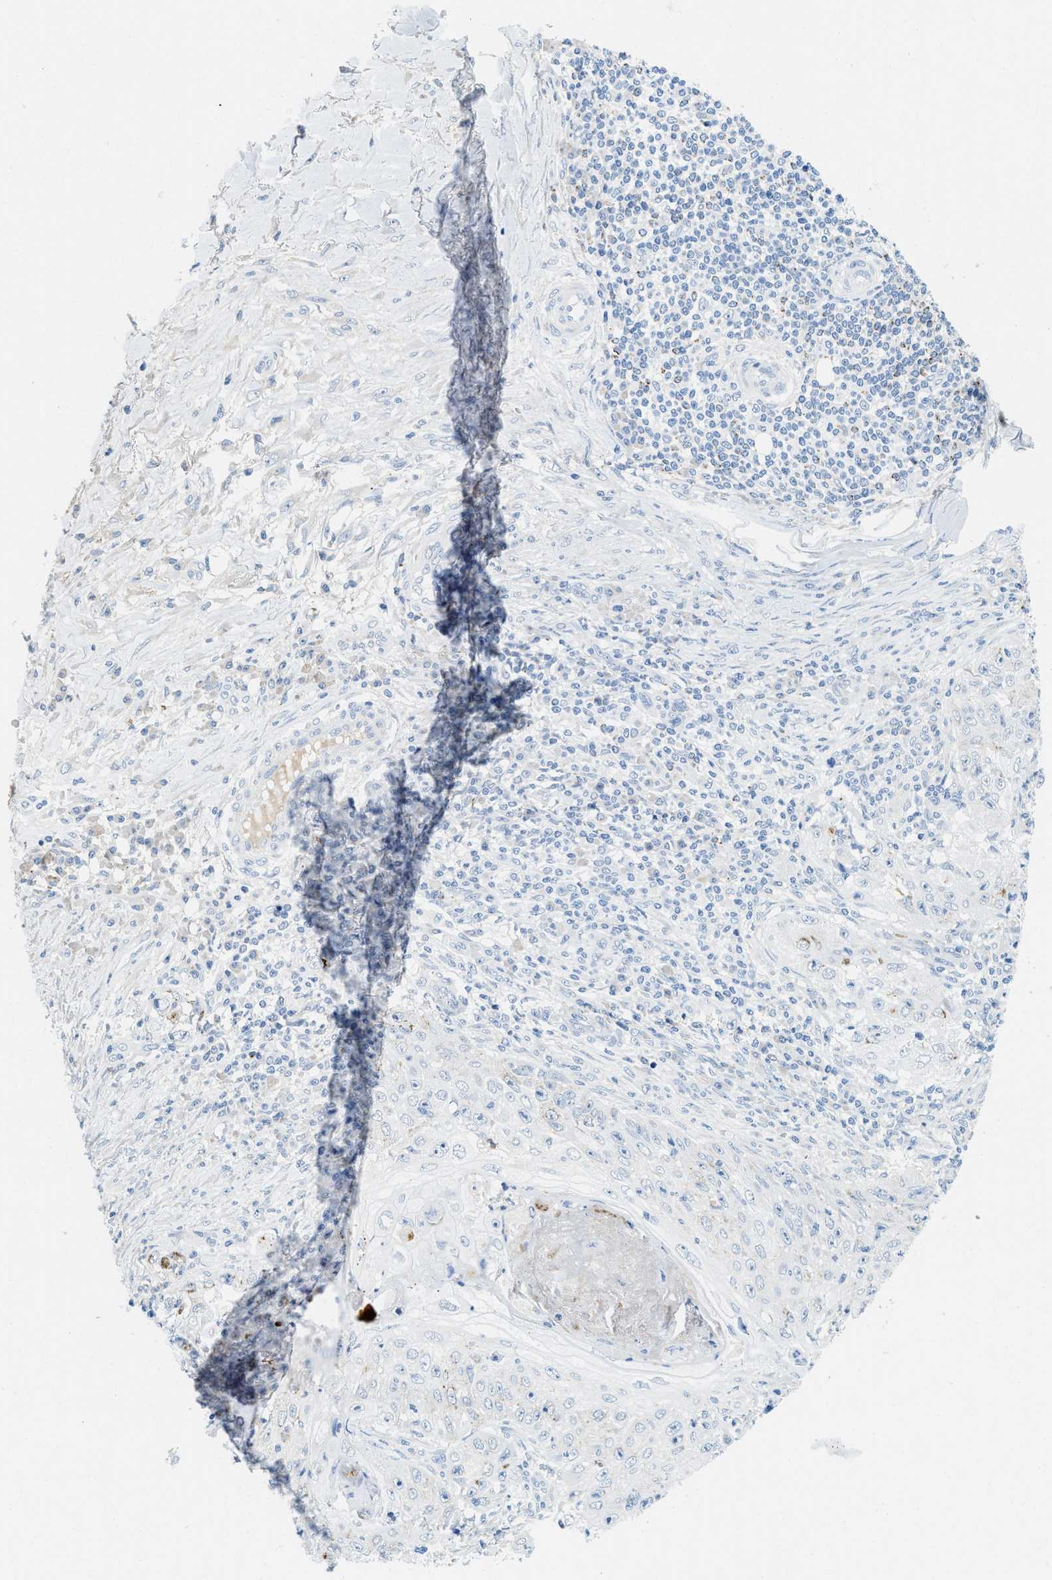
{"staining": {"intensity": "negative", "quantity": "none", "location": "none"}, "tissue": "skin cancer", "cell_type": "Tumor cells", "image_type": "cancer", "snomed": [{"axis": "morphology", "description": "Squamous cell carcinoma, NOS"}, {"axis": "topography", "description": "Skin"}], "caption": "Micrograph shows no protein staining in tumor cells of skin cancer tissue. (Brightfield microscopy of DAB (3,3'-diaminobenzidine) immunohistochemistry at high magnification).", "gene": "TSPAN3", "patient": {"sex": "male", "age": 86}}